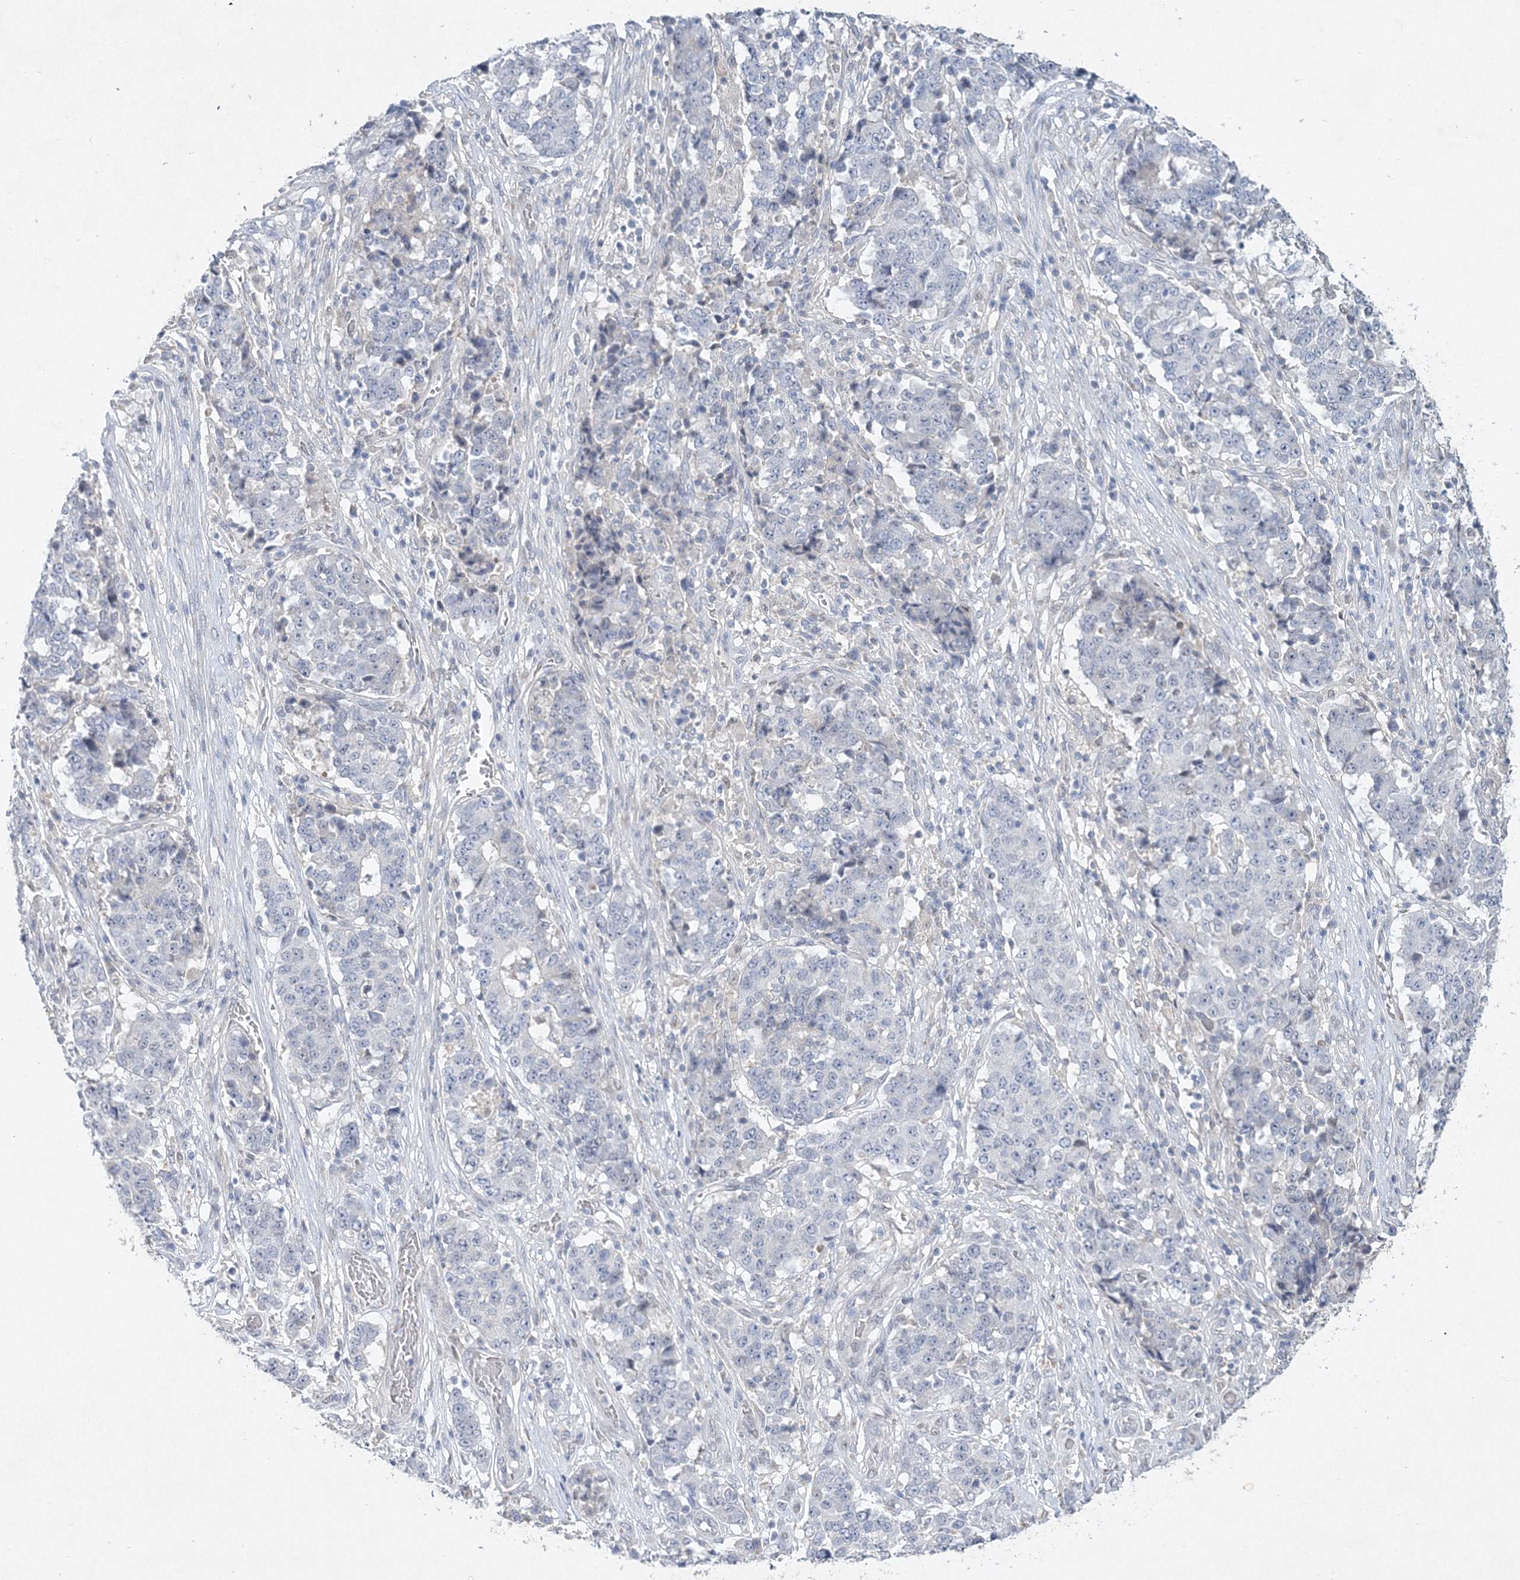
{"staining": {"intensity": "negative", "quantity": "none", "location": "none"}, "tissue": "stomach cancer", "cell_type": "Tumor cells", "image_type": "cancer", "snomed": [{"axis": "morphology", "description": "Adenocarcinoma, NOS"}, {"axis": "topography", "description": "Stomach"}], "caption": "Immunohistochemistry (IHC) histopathology image of stomach adenocarcinoma stained for a protein (brown), which shows no staining in tumor cells.", "gene": "MAT2B", "patient": {"sex": "male", "age": 59}}